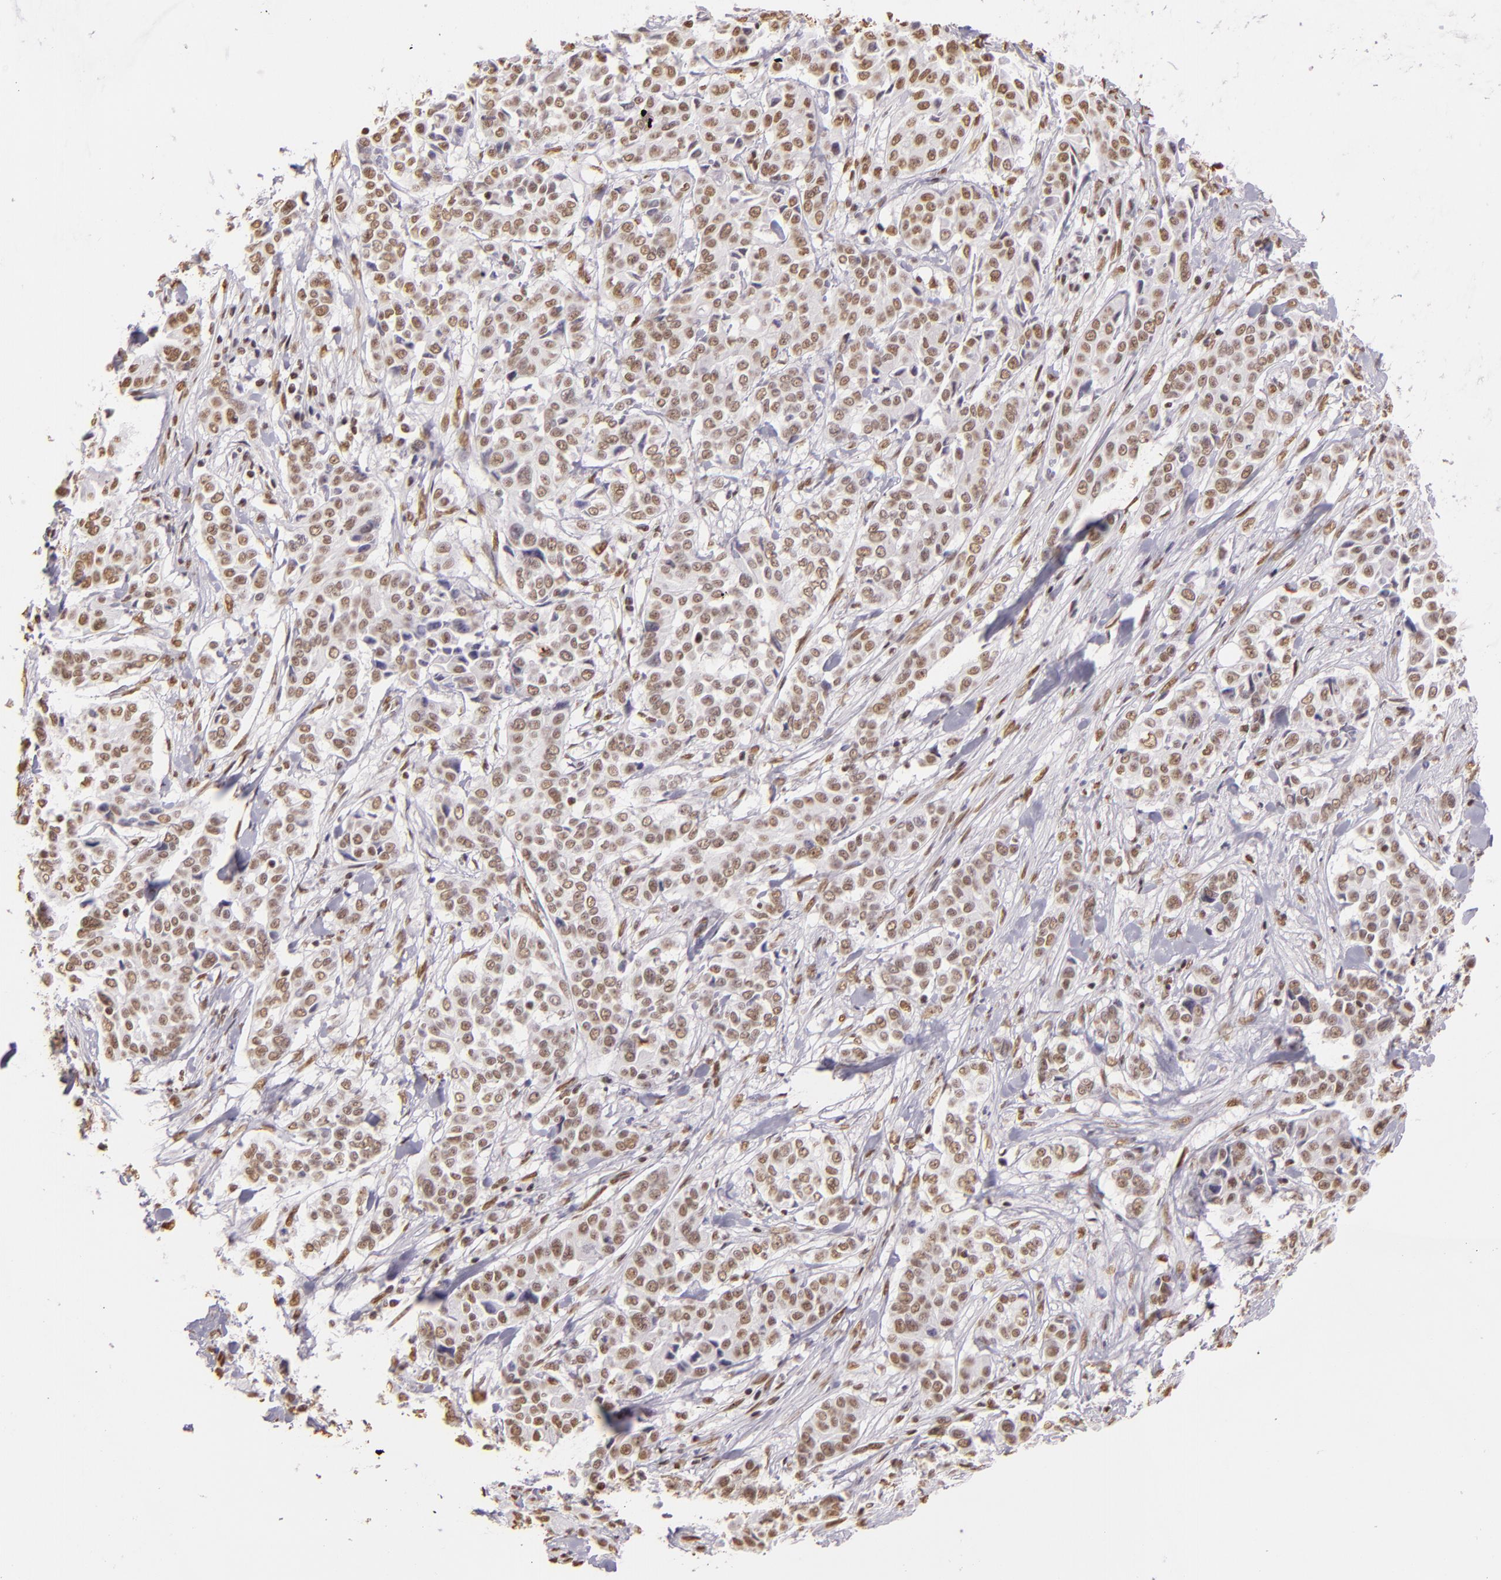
{"staining": {"intensity": "moderate", "quantity": ">75%", "location": "nuclear"}, "tissue": "pancreatic cancer", "cell_type": "Tumor cells", "image_type": "cancer", "snomed": [{"axis": "morphology", "description": "Adenocarcinoma, NOS"}, {"axis": "topography", "description": "Pancreas"}], "caption": "This photomicrograph displays pancreatic cancer (adenocarcinoma) stained with IHC to label a protein in brown. The nuclear of tumor cells show moderate positivity for the protein. Nuclei are counter-stained blue.", "gene": "PAPOLA", "patient": {"sex": "female", "age": 52}}